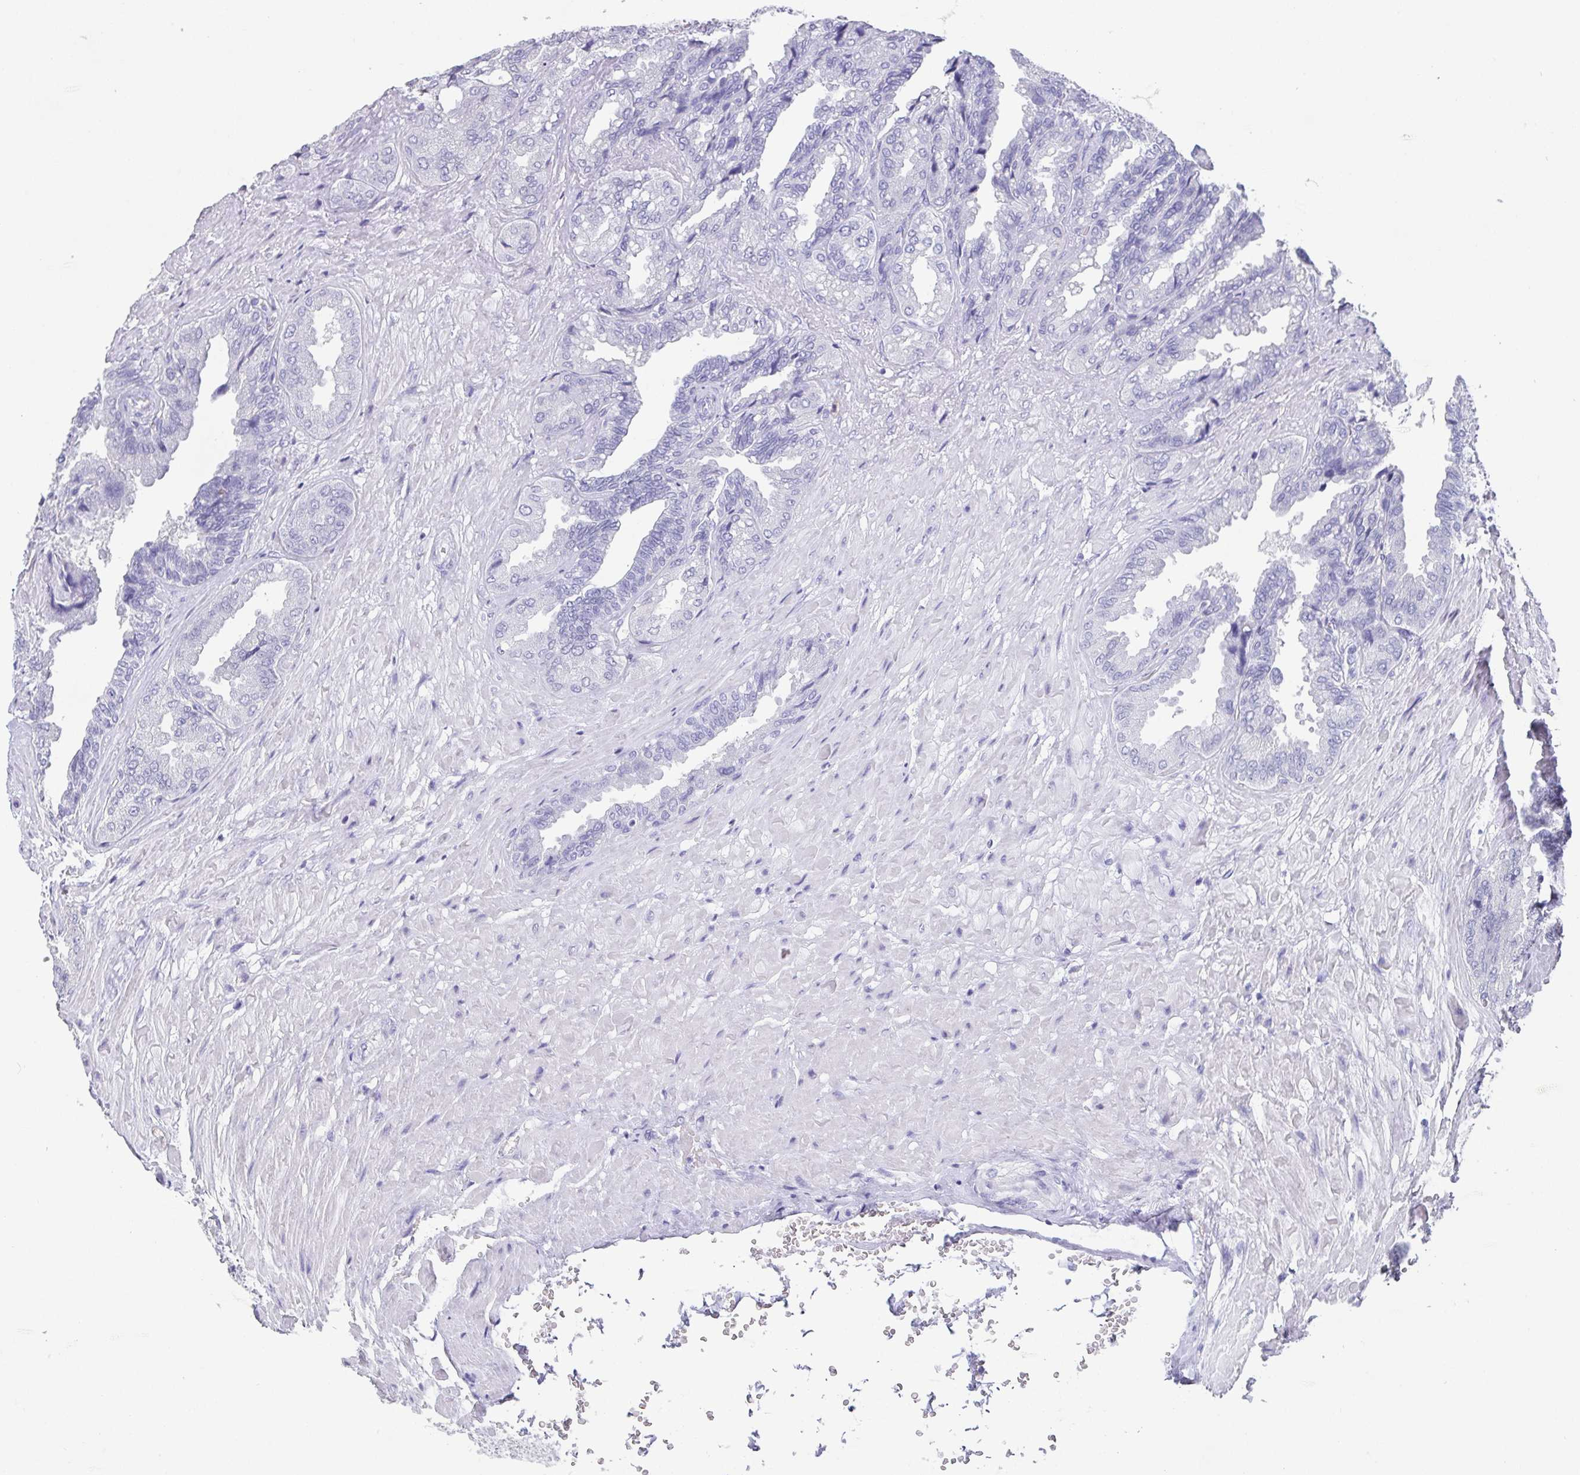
{"staining": {"intensity": "negative", "quantity": "none", "location": "none"}, "tissue": "seminal vesicle", "cell_type": "Glandular cells", "image_type": "normal", "snomed": [{"axis": "morphology", "description": "Normal tissue, NOS"}, {"axis": "topography", "description": "Seminal veicle"}], "caption": "A photomicrograph of seminal vesicle stained for a protein shows no brown staining in glandular cells.", "gene": "SCGN", "patient": {"sex": "male", "age": 68}}